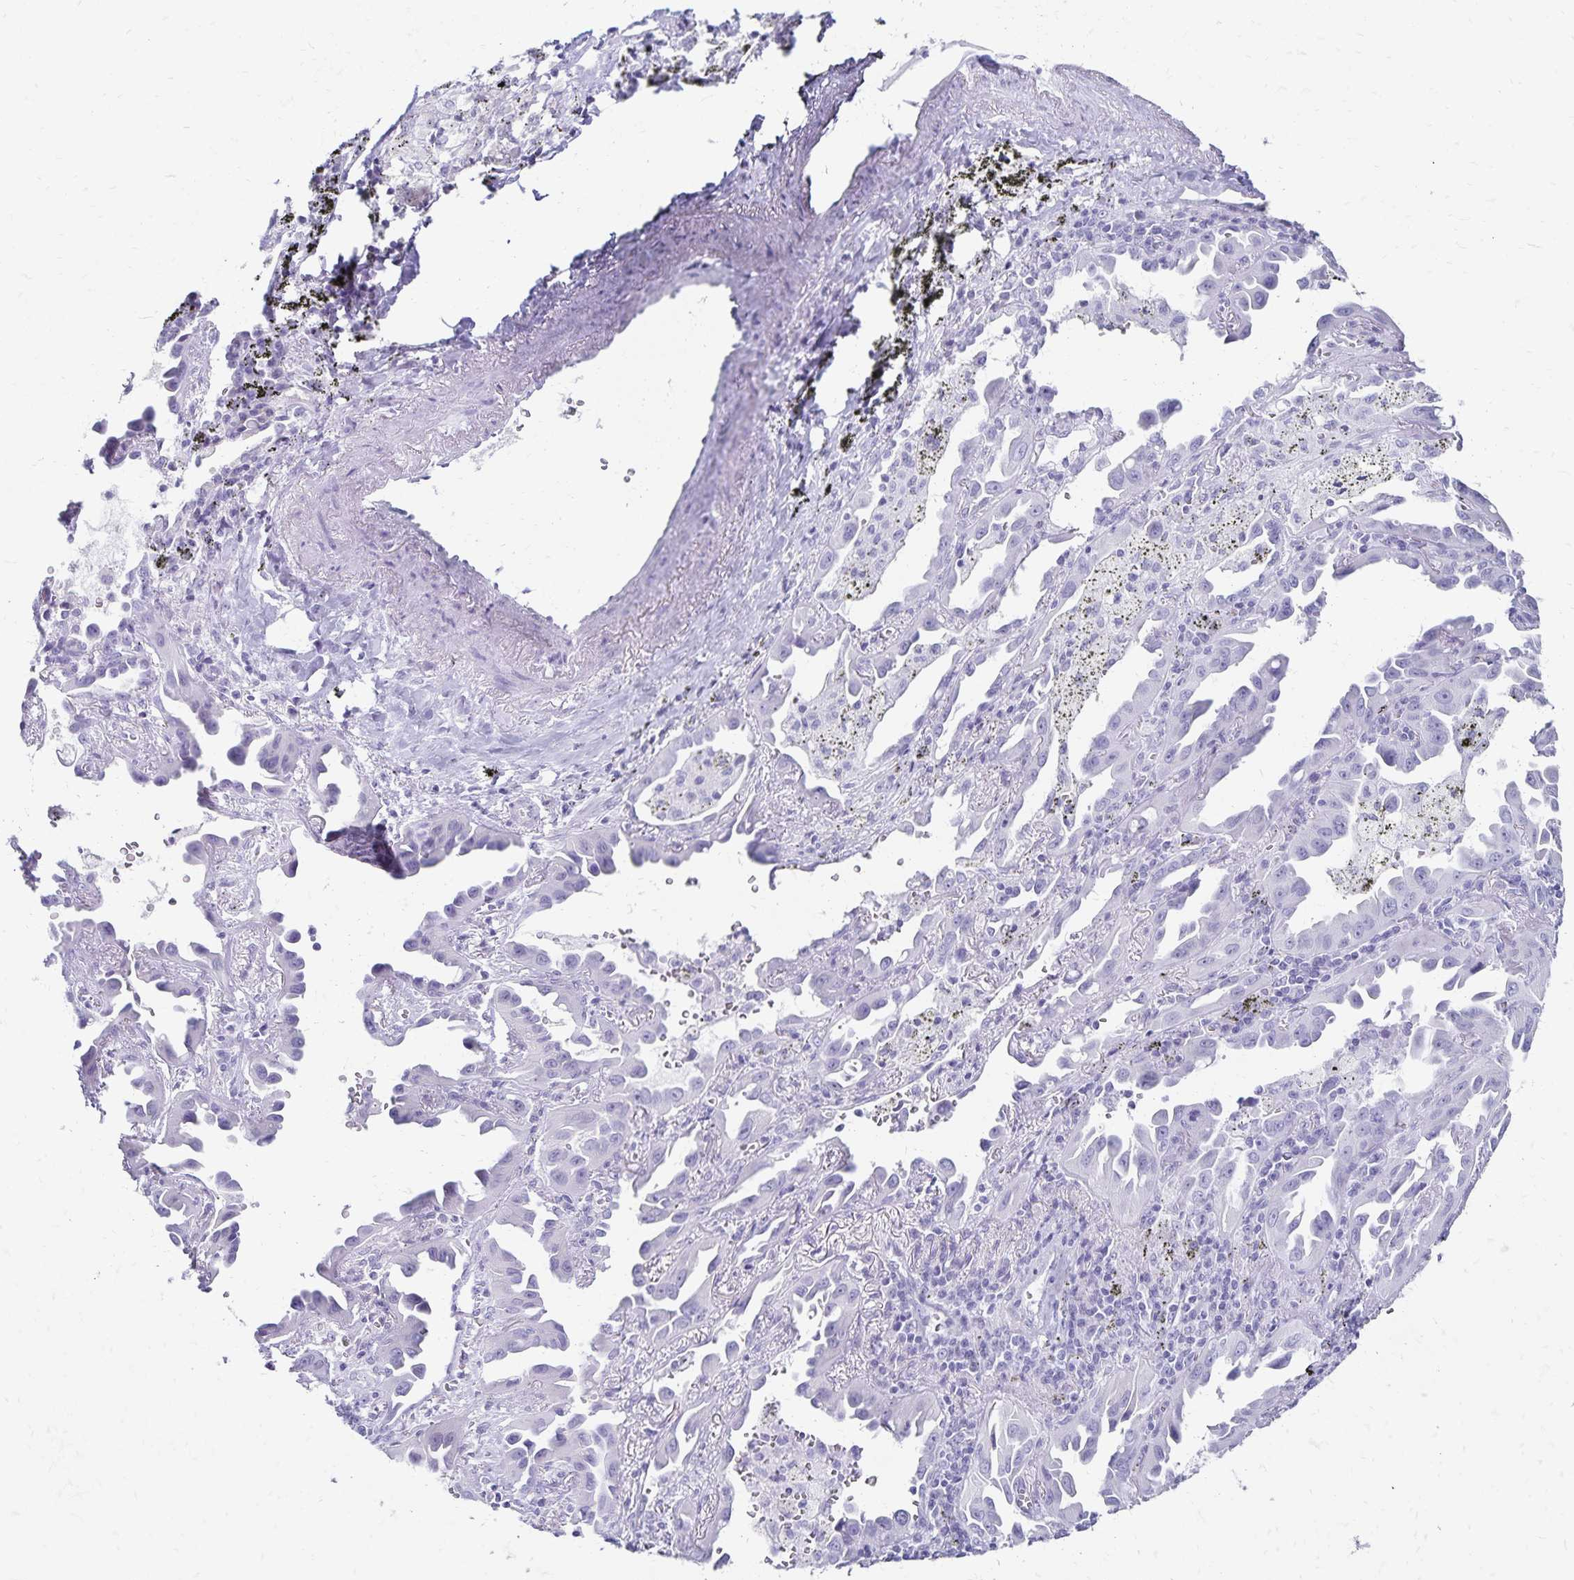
{"staining": {"intensity": "negative", "quantity": "none", "location": "none"}, "tissue": "lung cancer", "cell_type": "Tumor cells", "image_type": "cancer", "snomed": [{"axis": "morphology", "description": "Adenocarcinoma, NOS"}, {"axis": "topography", "description": "Lung"}], "caption": "Micrograph shows no significant protein expression in tumor cells of lung cancer (adenocarcinoma).", "gene": "GIP", "patient": {"sex": "male", "age": 68}}